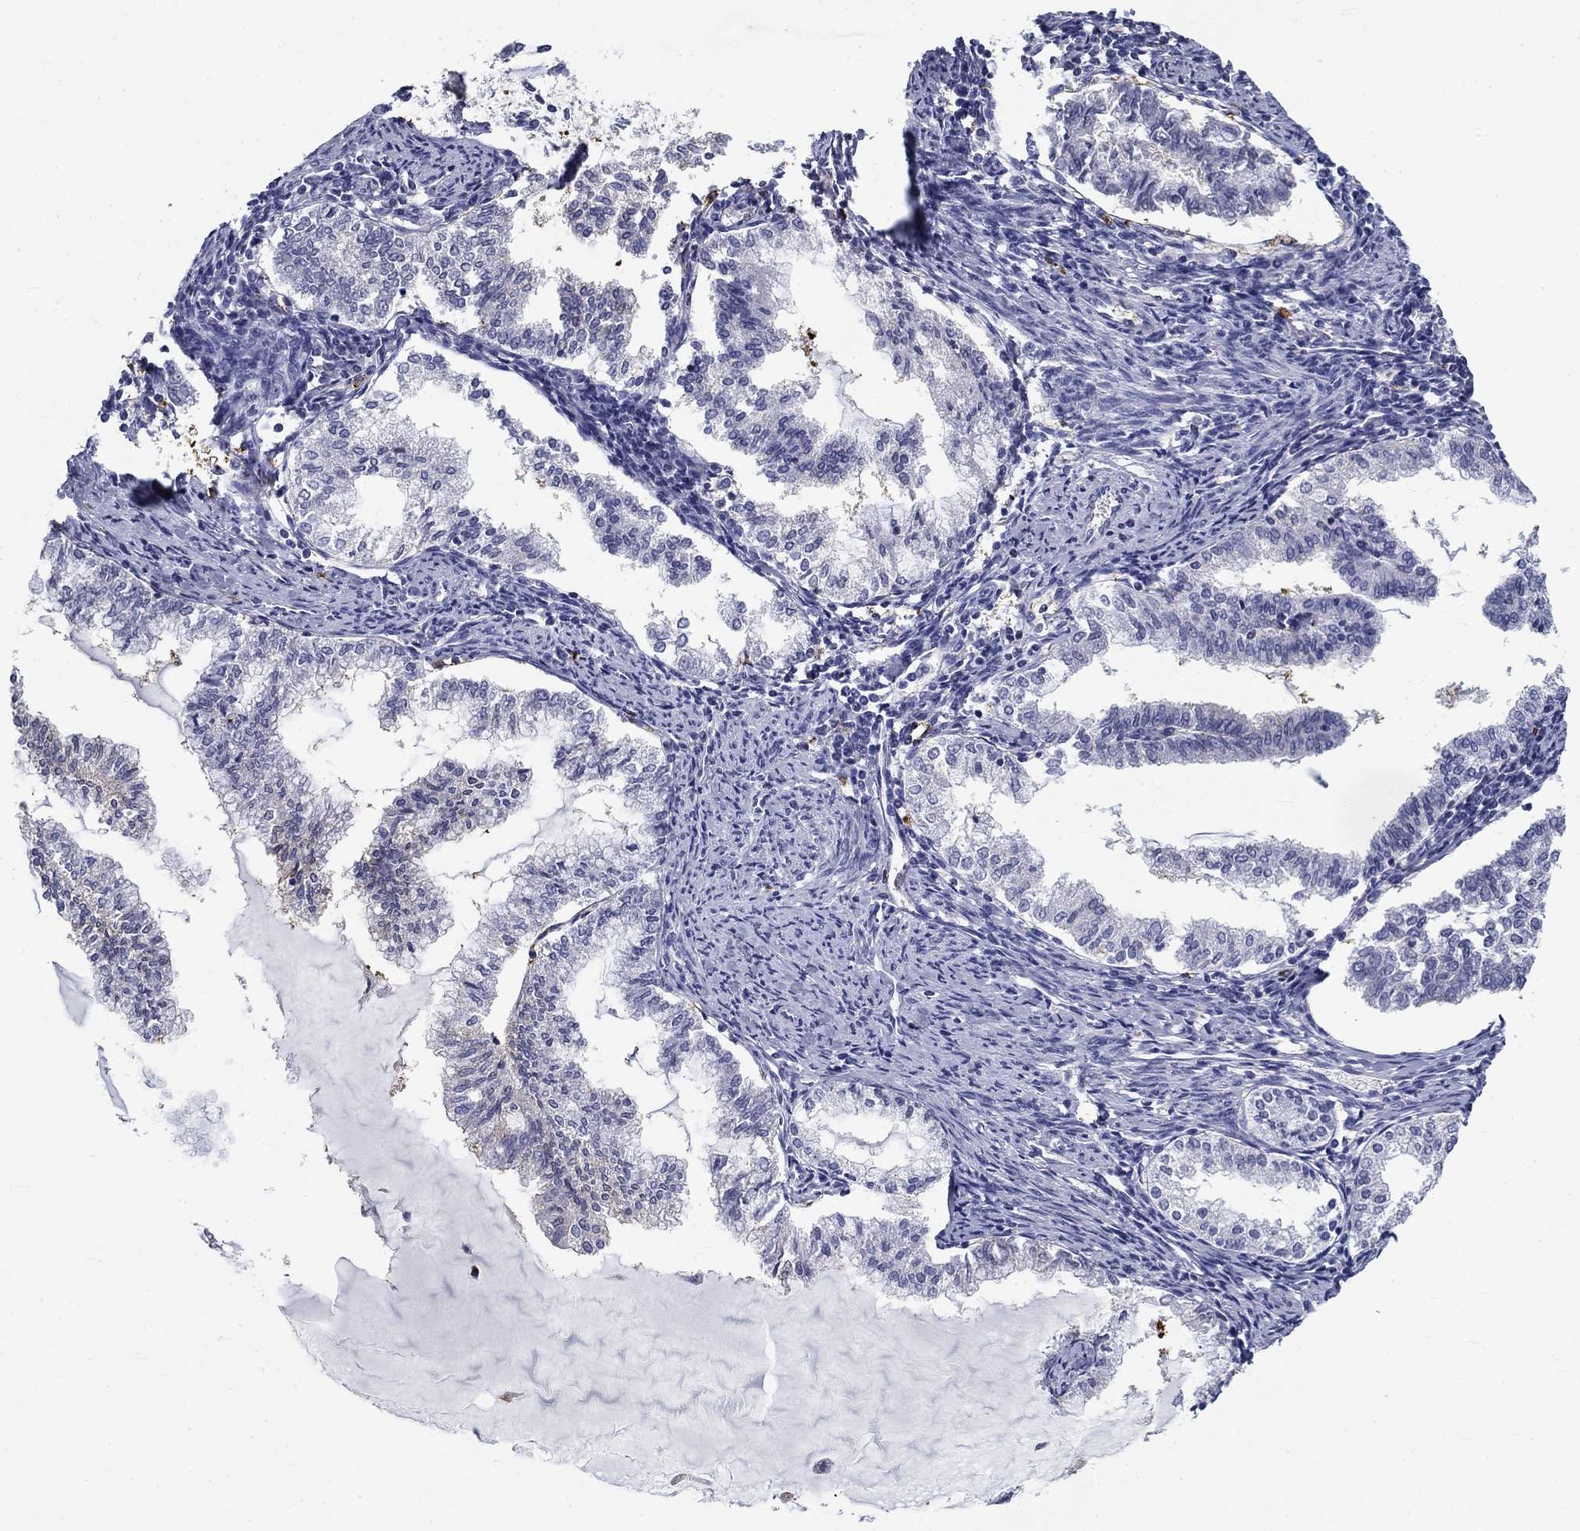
{"staining": {"intensity": "negative", "quantity": "none", "location": "none"}, "tissue": "endometrial cancer", "cell_type": "Tumor cells", "image_type": "cancer", "snomed": [{"axis": "morphology", "description": "Adenocarcinoma, NOS"}, {"axis": "topography", "description": "Endometrium"}], "caption": "An image of endometrial cancer stained for a protein reveals no brown staining in tumor cells.", "gene": "IGSF8", "patient": {"sex": "female", "age": 79}}